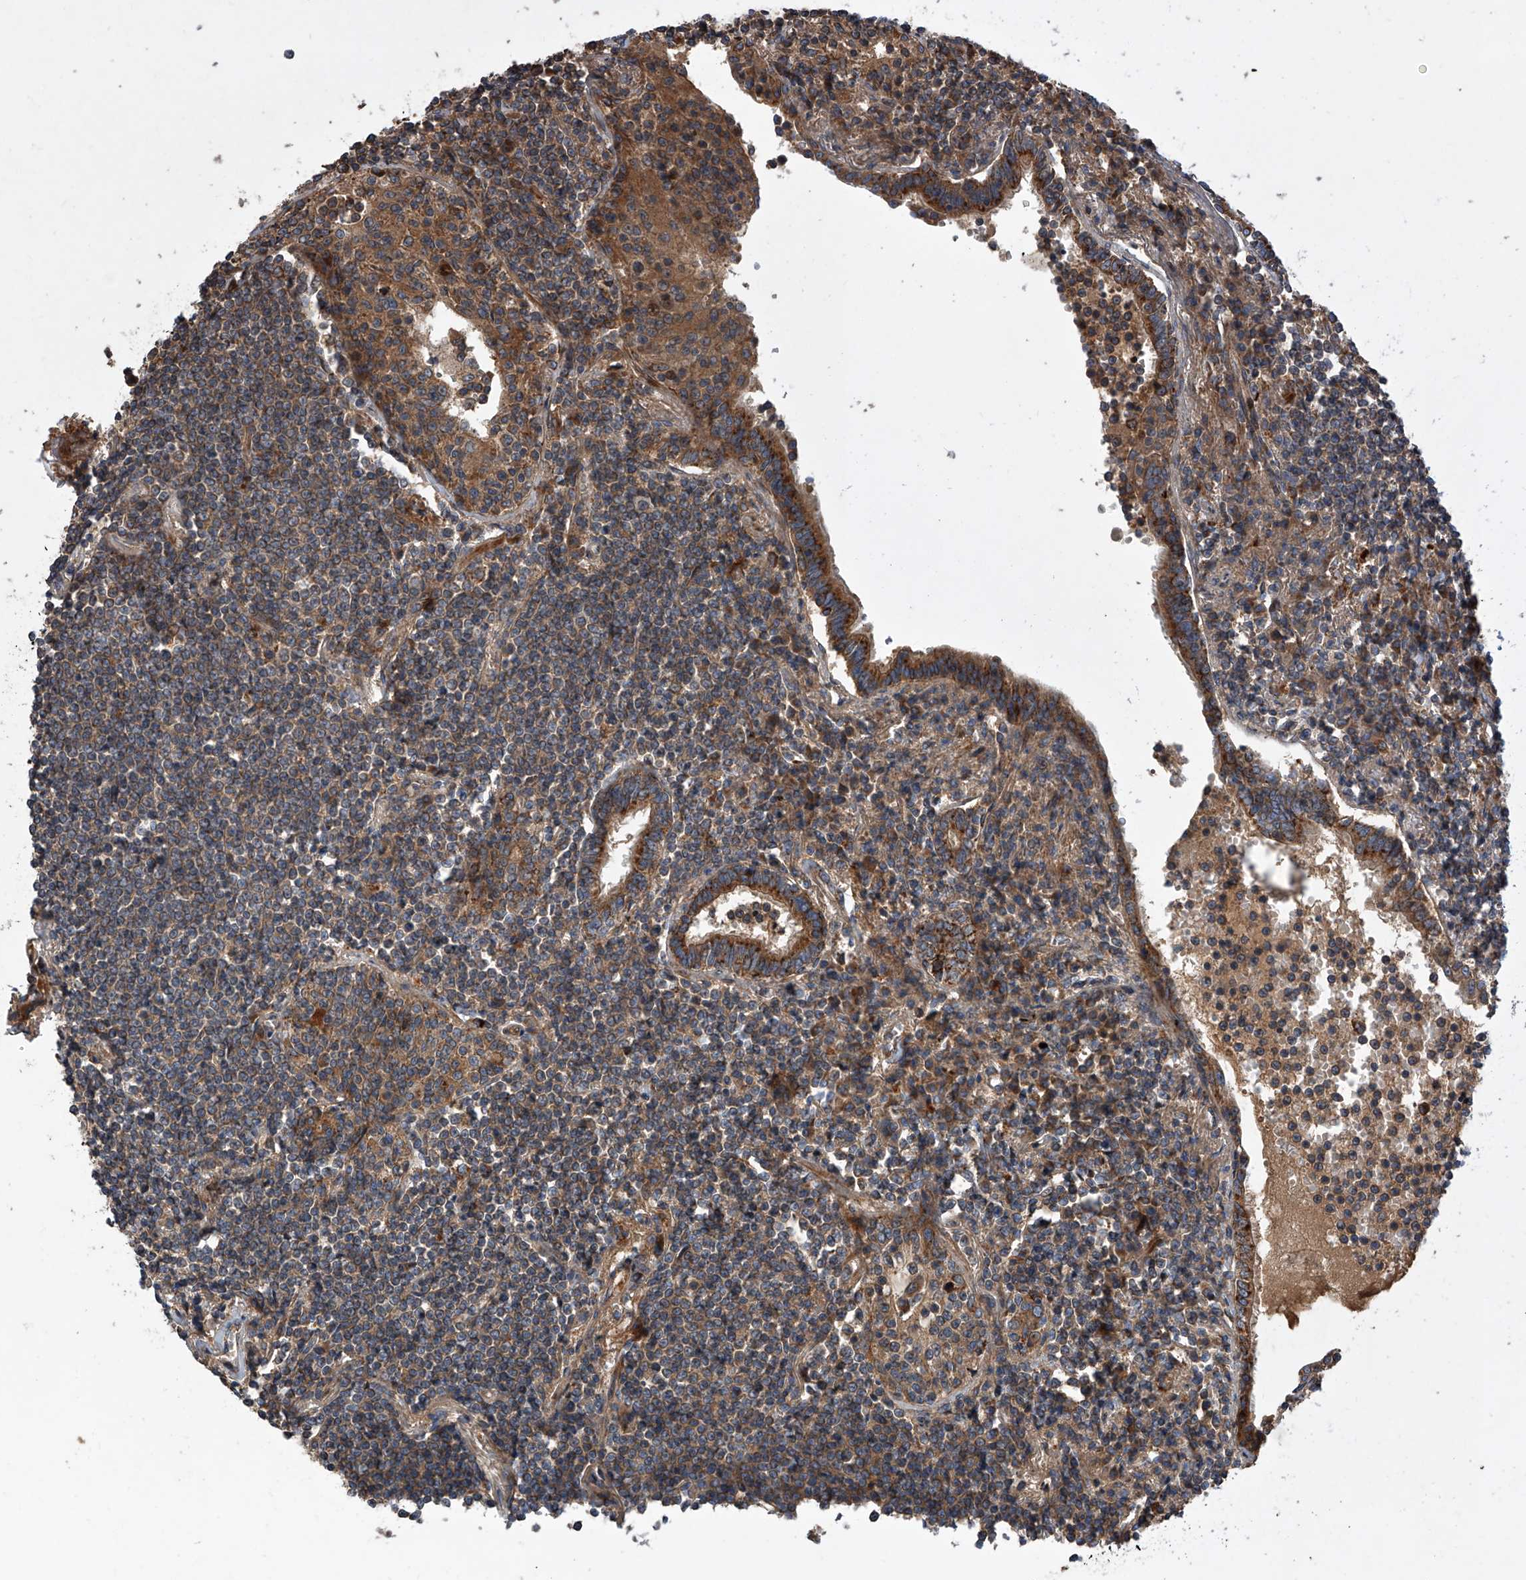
{"staining": {"intensity": "weak", "quantity": ">75%", "location": "cytoplasmic/membranous"}, "tissue": "lymphoma", "cell_type": "Tumor cells", "image_type": "cancer", "snomed": [{"axis": "morphology", "description": "Malignant lymphoma, non-Hodgkin's type, Low grade"}, {"axis": "topography", "description": "Lung"}], "caption": "A low amount of weak cytoplasmic/membranous expression is seen in about >75% of tumor cells in low-grade malignant lymphoma, non-Hodgkin's type tissue.", "gene": "USP47", "patient": {"sex": "female", "age": 71}}